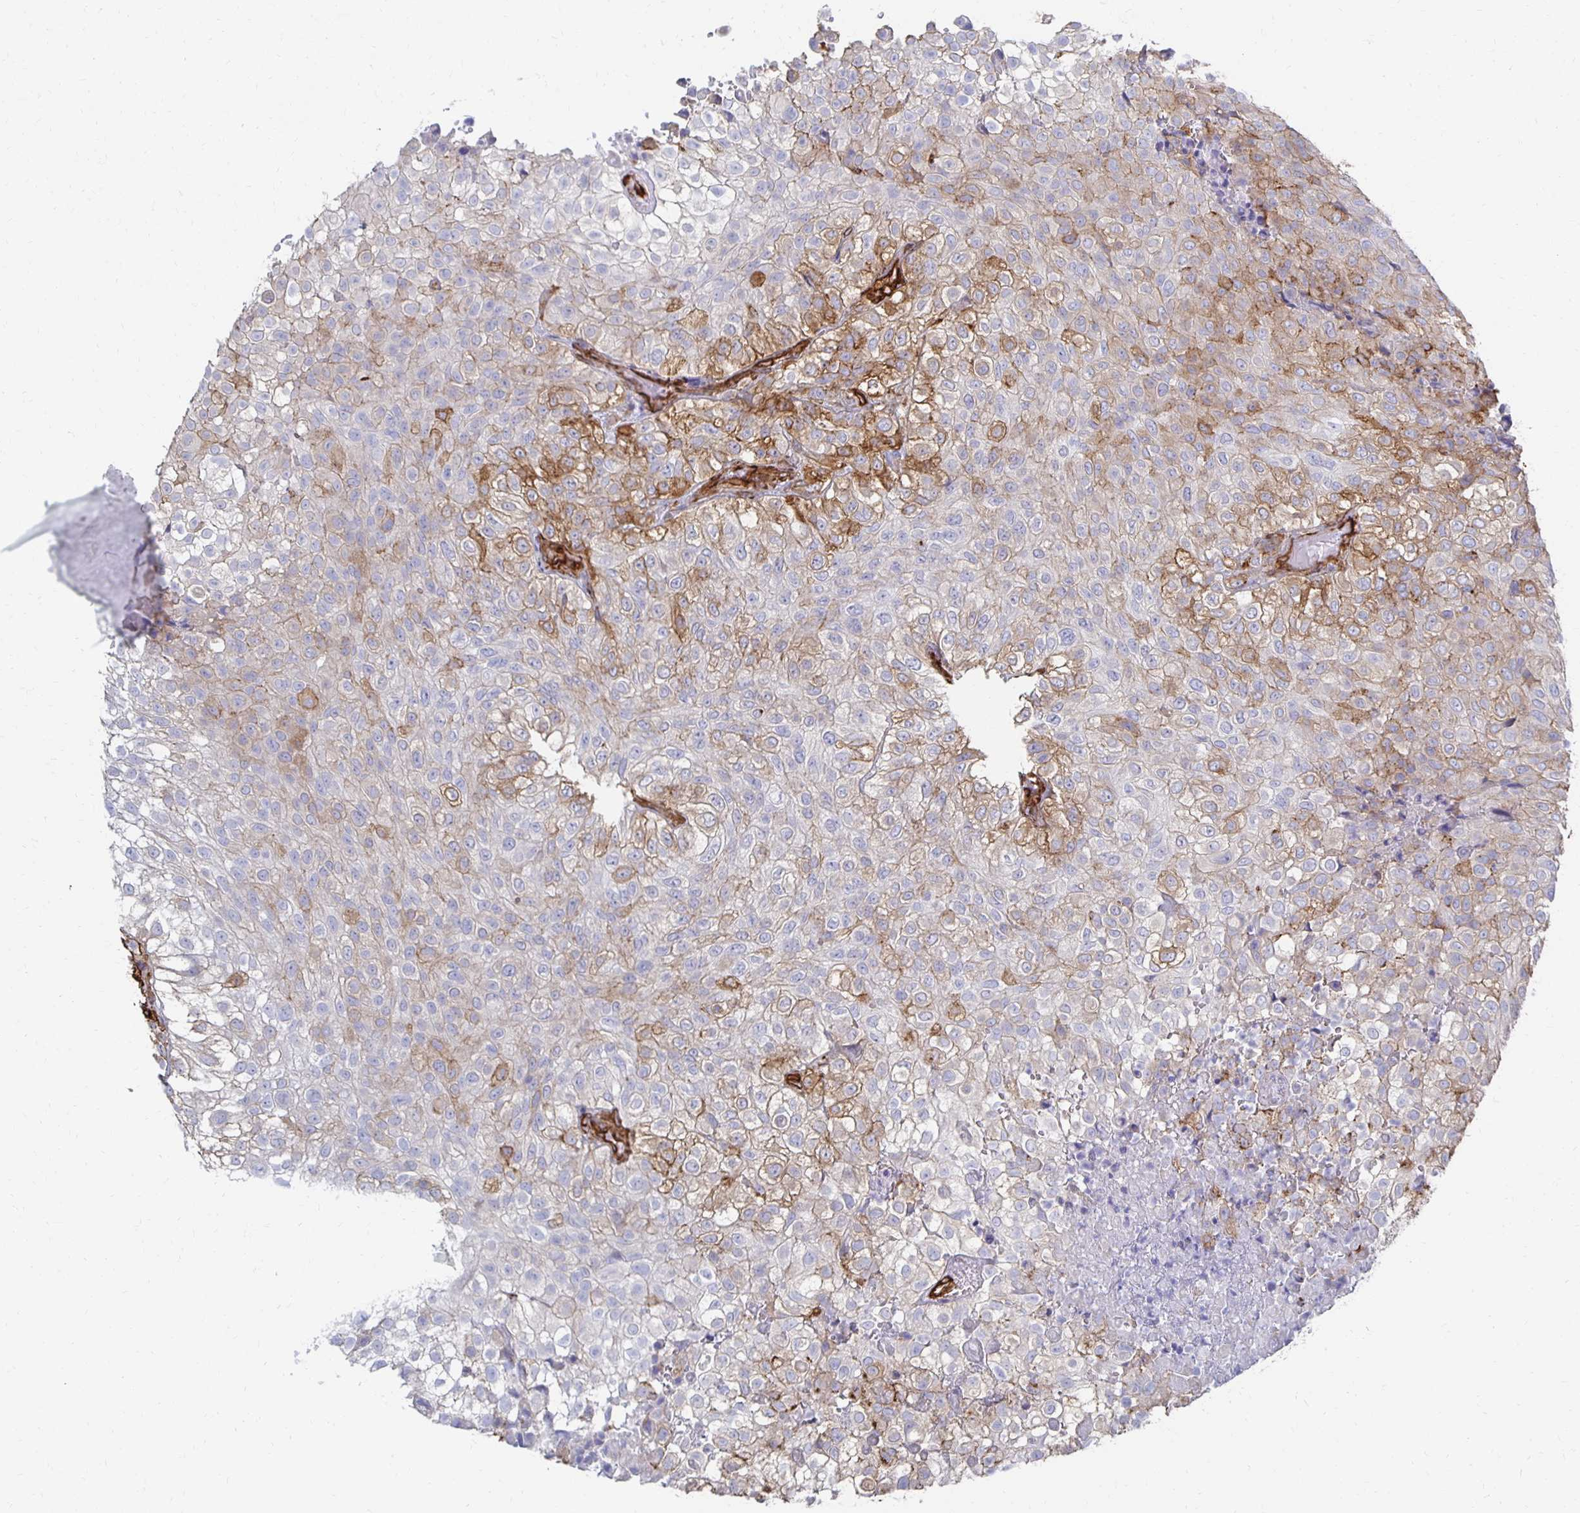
{"staining": {"intensity": "weak", "quantity": "<25%", "location": "cytoplasmic/membranous"}, "tissue": "urothelial cancer", "cell_type": "Tumor cells", "image_type": "cancer", "snomed": [{"axis": "morphology", "description": "Urothelial carcinoma, High grade"}, {"axis": "topography", "description": "Urinary bladder"}], "caption": "IHC micrograph of neoplastic tissue: human high-grade urothelial carcinoma stained with DAB exhibits no significant protein staining in tumor cells.", "gene": "VIPR2", "patient": {"sex": "male", "age": 56}}